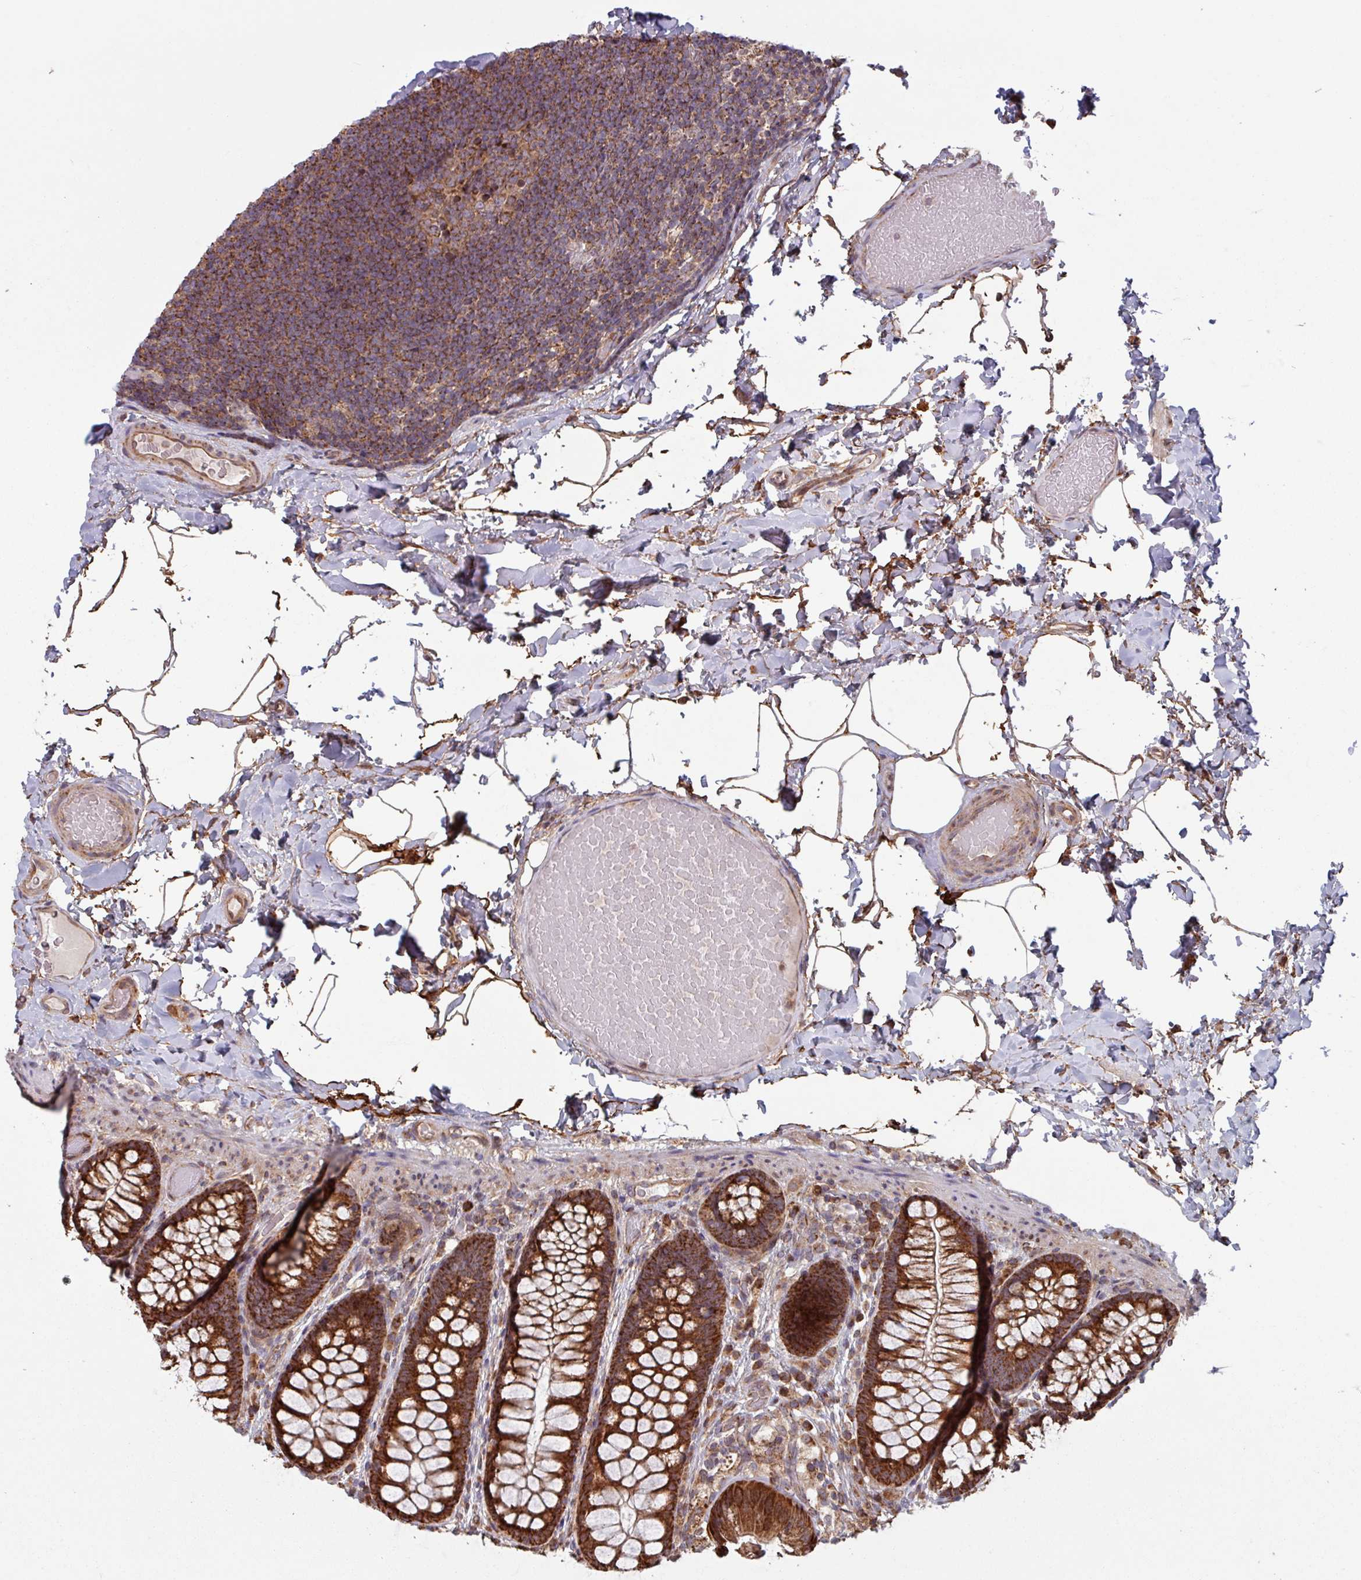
{"staining": {"intensity": "moderate", "quantity": ">75%", "location": "cytoplasmic/membranous"}, "tissue": "colon", "cell_type": "Endothelial cells", "image_type": "normal", "snomed": [{"axis": "morphology", "description": "Normal tissue, NOS"}, {"axis": "topography", "description": "Colon"}], "caption": "Moderate cytoplasmic/membranous staining is seen in about >75% of endothelial cells in benign colon. (DAB (3,3'-diaminobenzidine) IHC, brown staining for protein, blue staining for nuclei).", "gene": "COX7C", "patient": {"sex": "male", "age": 46}}